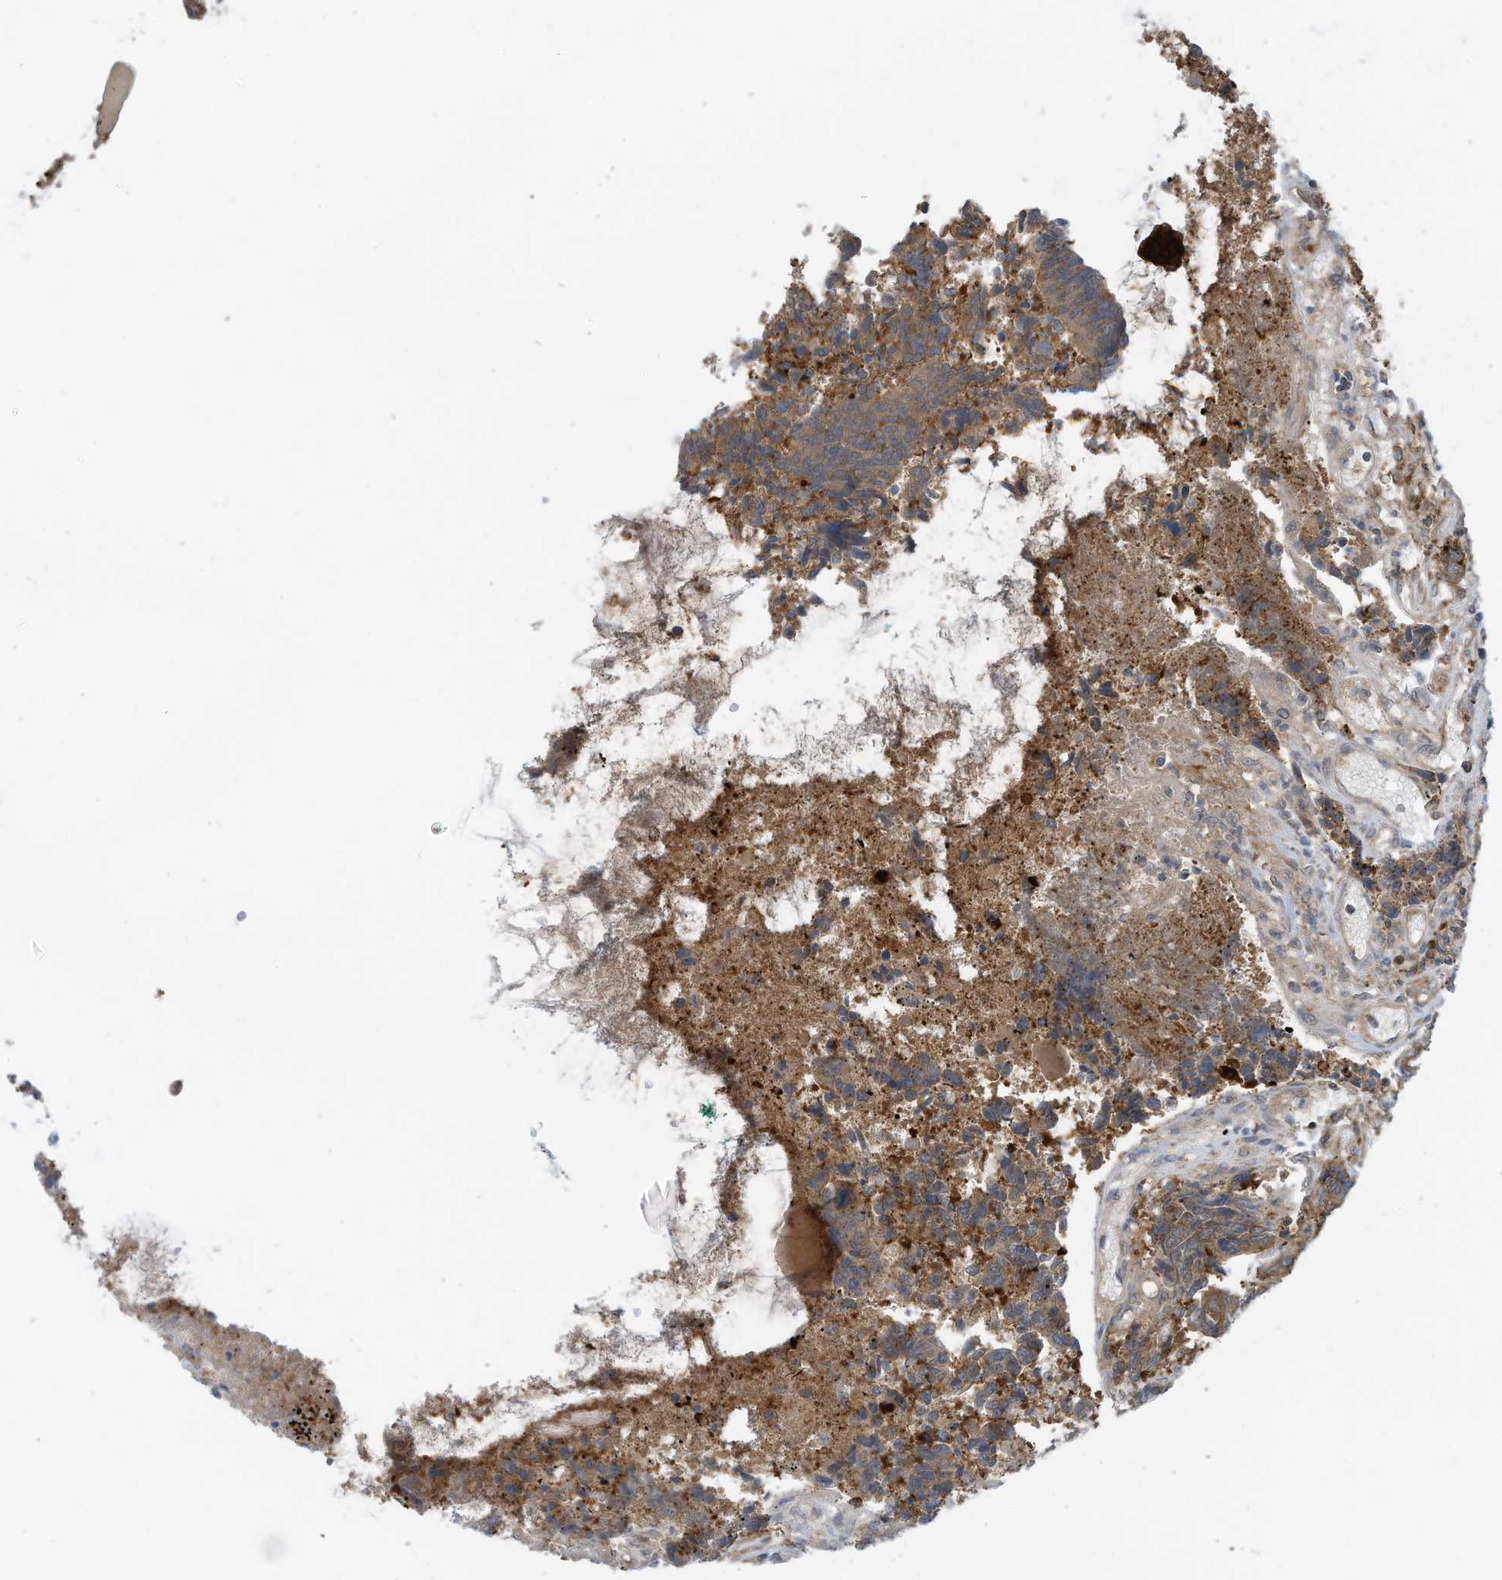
{"staining": {"intensity": "moderate", "quantity": ">75%", "location": "cytoplasmic/membranous"}, "tissue": "colorectal cancer", "cell_type": "Tumor cells", "image_type": "cancer", "snomed": [{"axis": "morphology", "description": "Adenocarcinoma, NOS"}, {"axis": "topography", "description": "Rectum"}], "caption": "Tumor cells display medium levels of moderate cytoplasmic/membranous staining in about >75% of cells in colorectal cancer (adenocarcinoma). (DAB IHC, brown staining for protein, blue staining for nuclei).", "gene": "REPS1", "patient": {"sex": "male", "age": 84}}